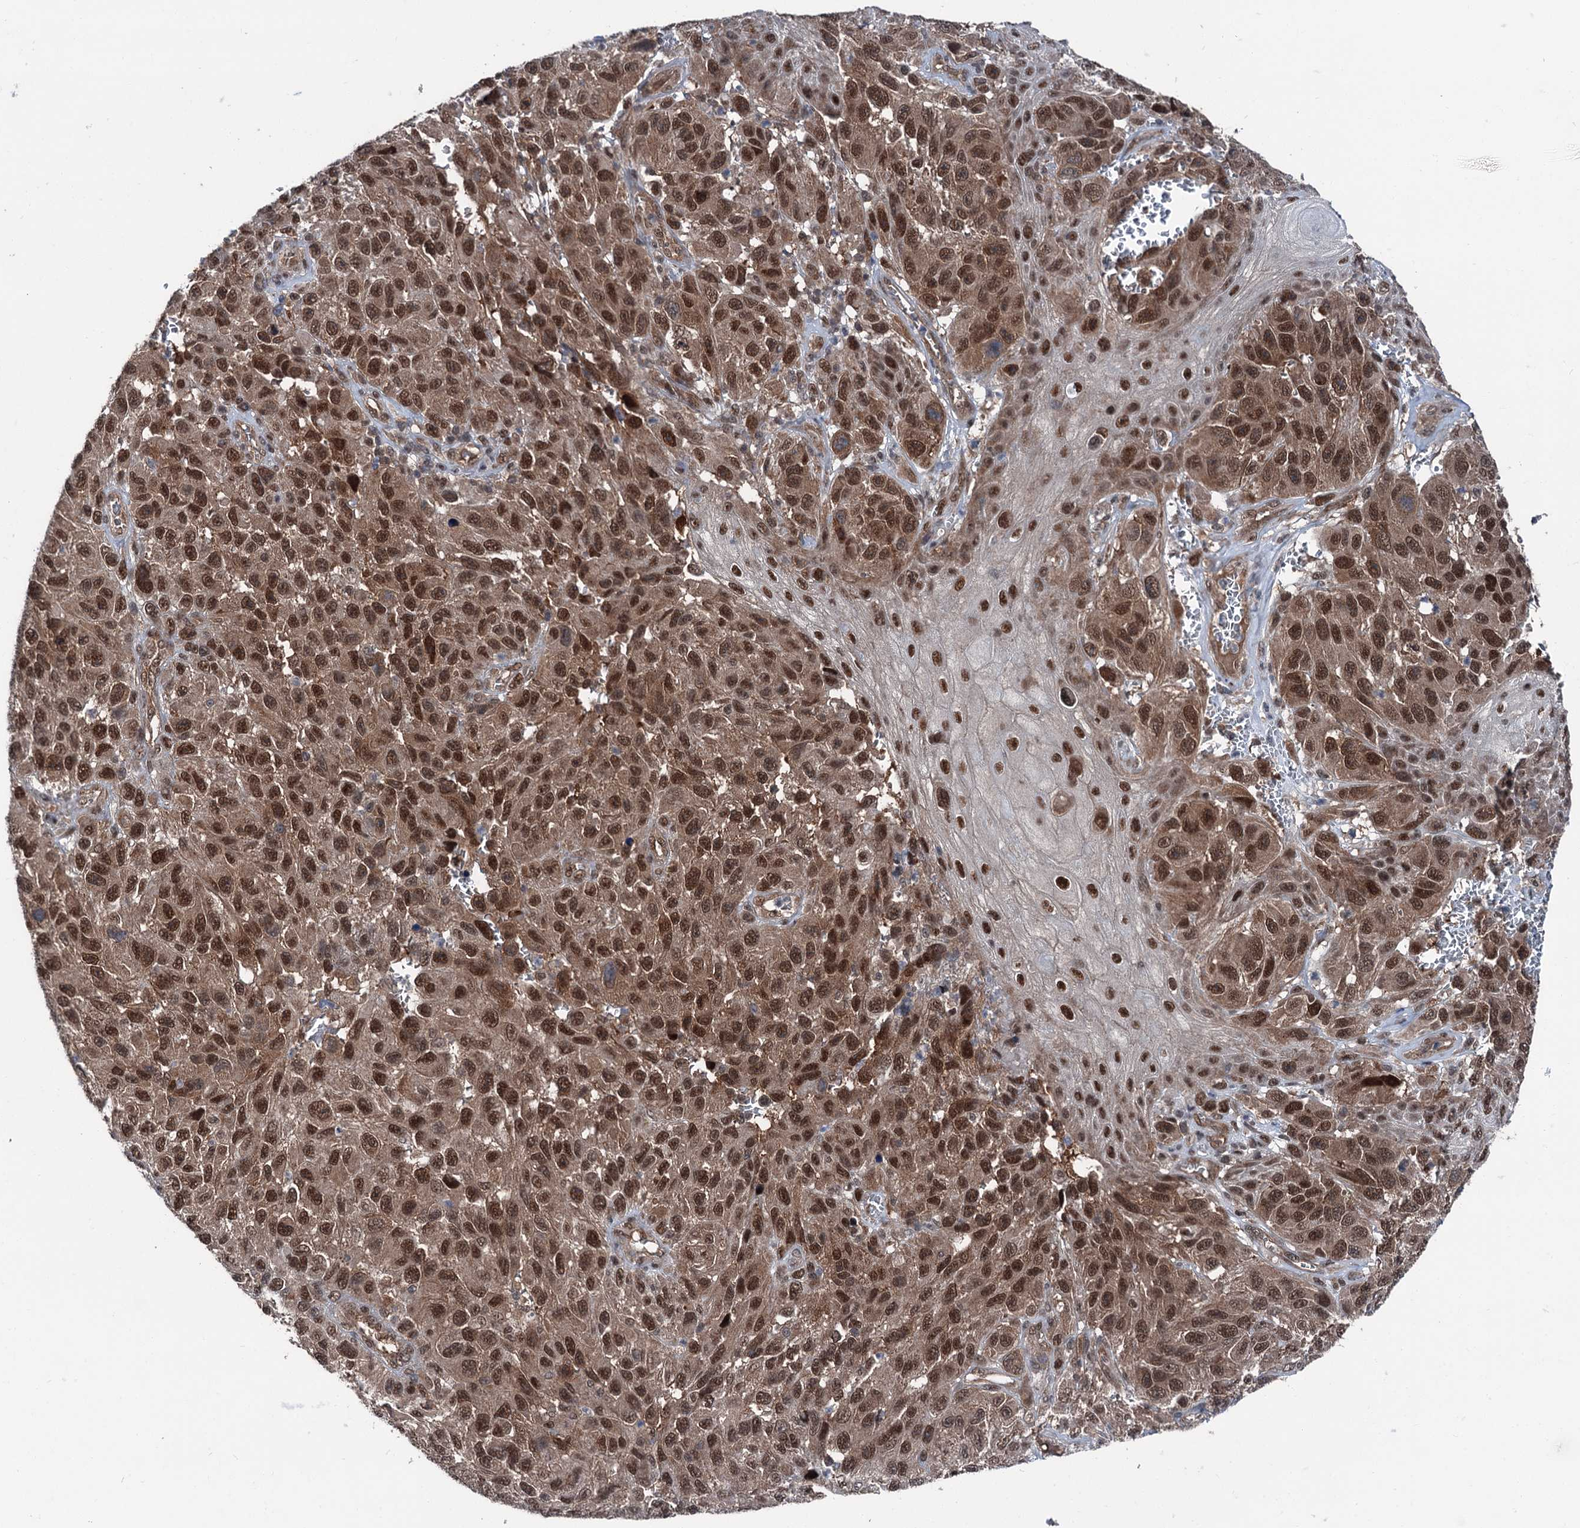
{"staining": {"intensity": "moderate", "quantity": ">75%", "location": "cytoplasmic/membranous,nuclear"}, "tissue": "melanoma", "cell_type": "Tumor cells", "image_type": "cancer", "snomed": [{"axis": "morphology", "description": "Normal tissue, NOS"}, {"axis": "morphology", "description": "Malignant melanoma, NOS"}, {"axis": "topography", "description": "Skin"}], "caption": "DAB immunohistochemical staining of malignant melanoma exhibits moderate cytoplasmic/membranous and nuclear protein positivity in about >75% of tumor cells.", "gene": "PSMD13", "patient": {"sex": "female", "age": 96}}